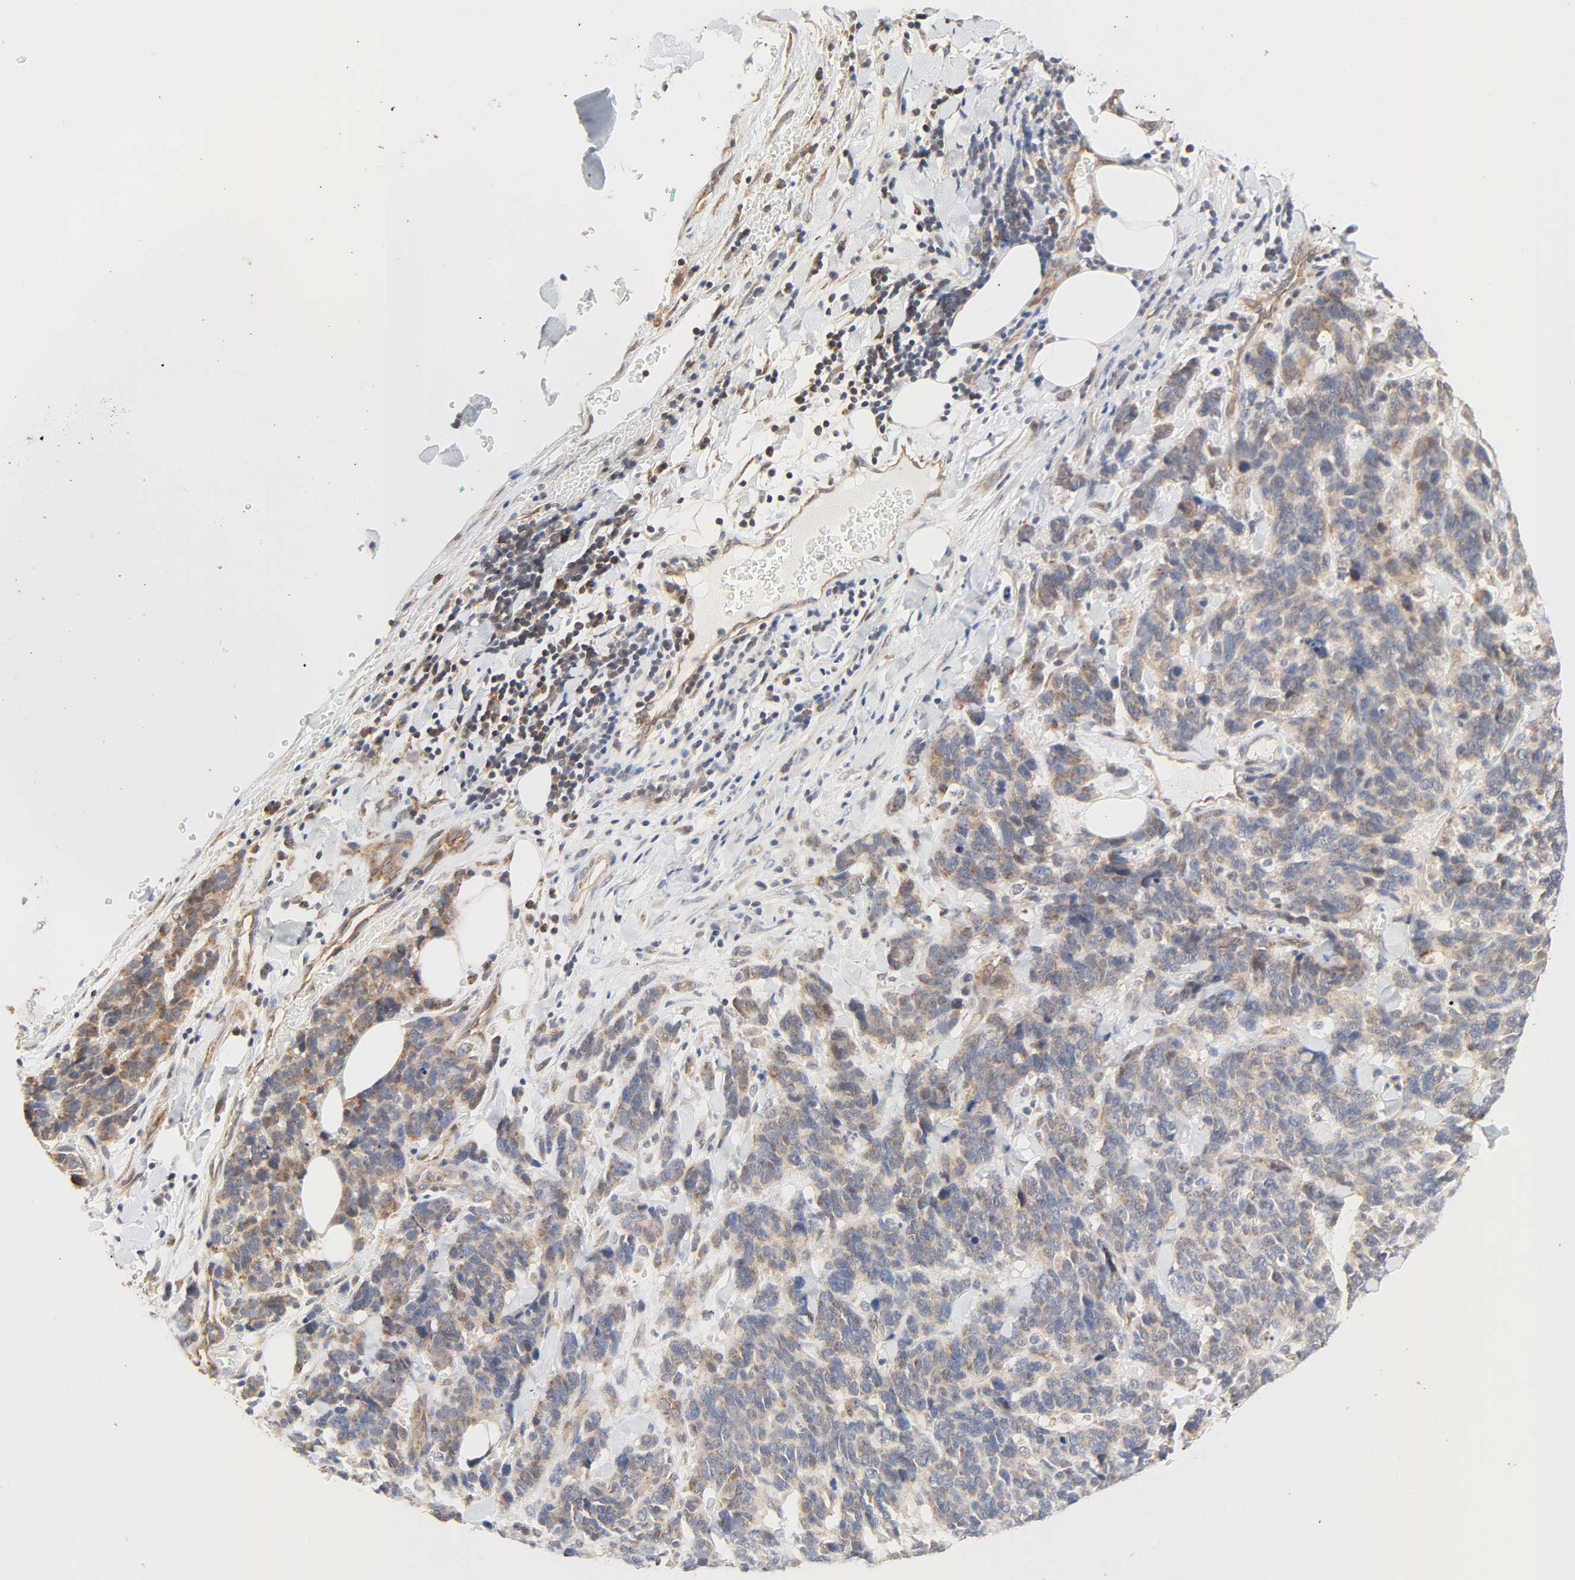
{"staining": {"intensity": "moderate", "quantity": "25%-75%", "location": "cytoplasmic/membranous"}, "tissue": "lung cancer", "cell_type": "Tumor cells", "image_type": "cancer", "snomed": [{"axis": "morphology", "description": "Neoplasm, malignant, NOS"}, {"axis": "topography", "description": "Lung"}], "caption": "Lung cancer tissue exhibits moderate cytoplasmic/membranous expression in about 25%-75% of tumor cells", "gene": "ZMAT5", "patient": {"sex": "female", "age": 58}}